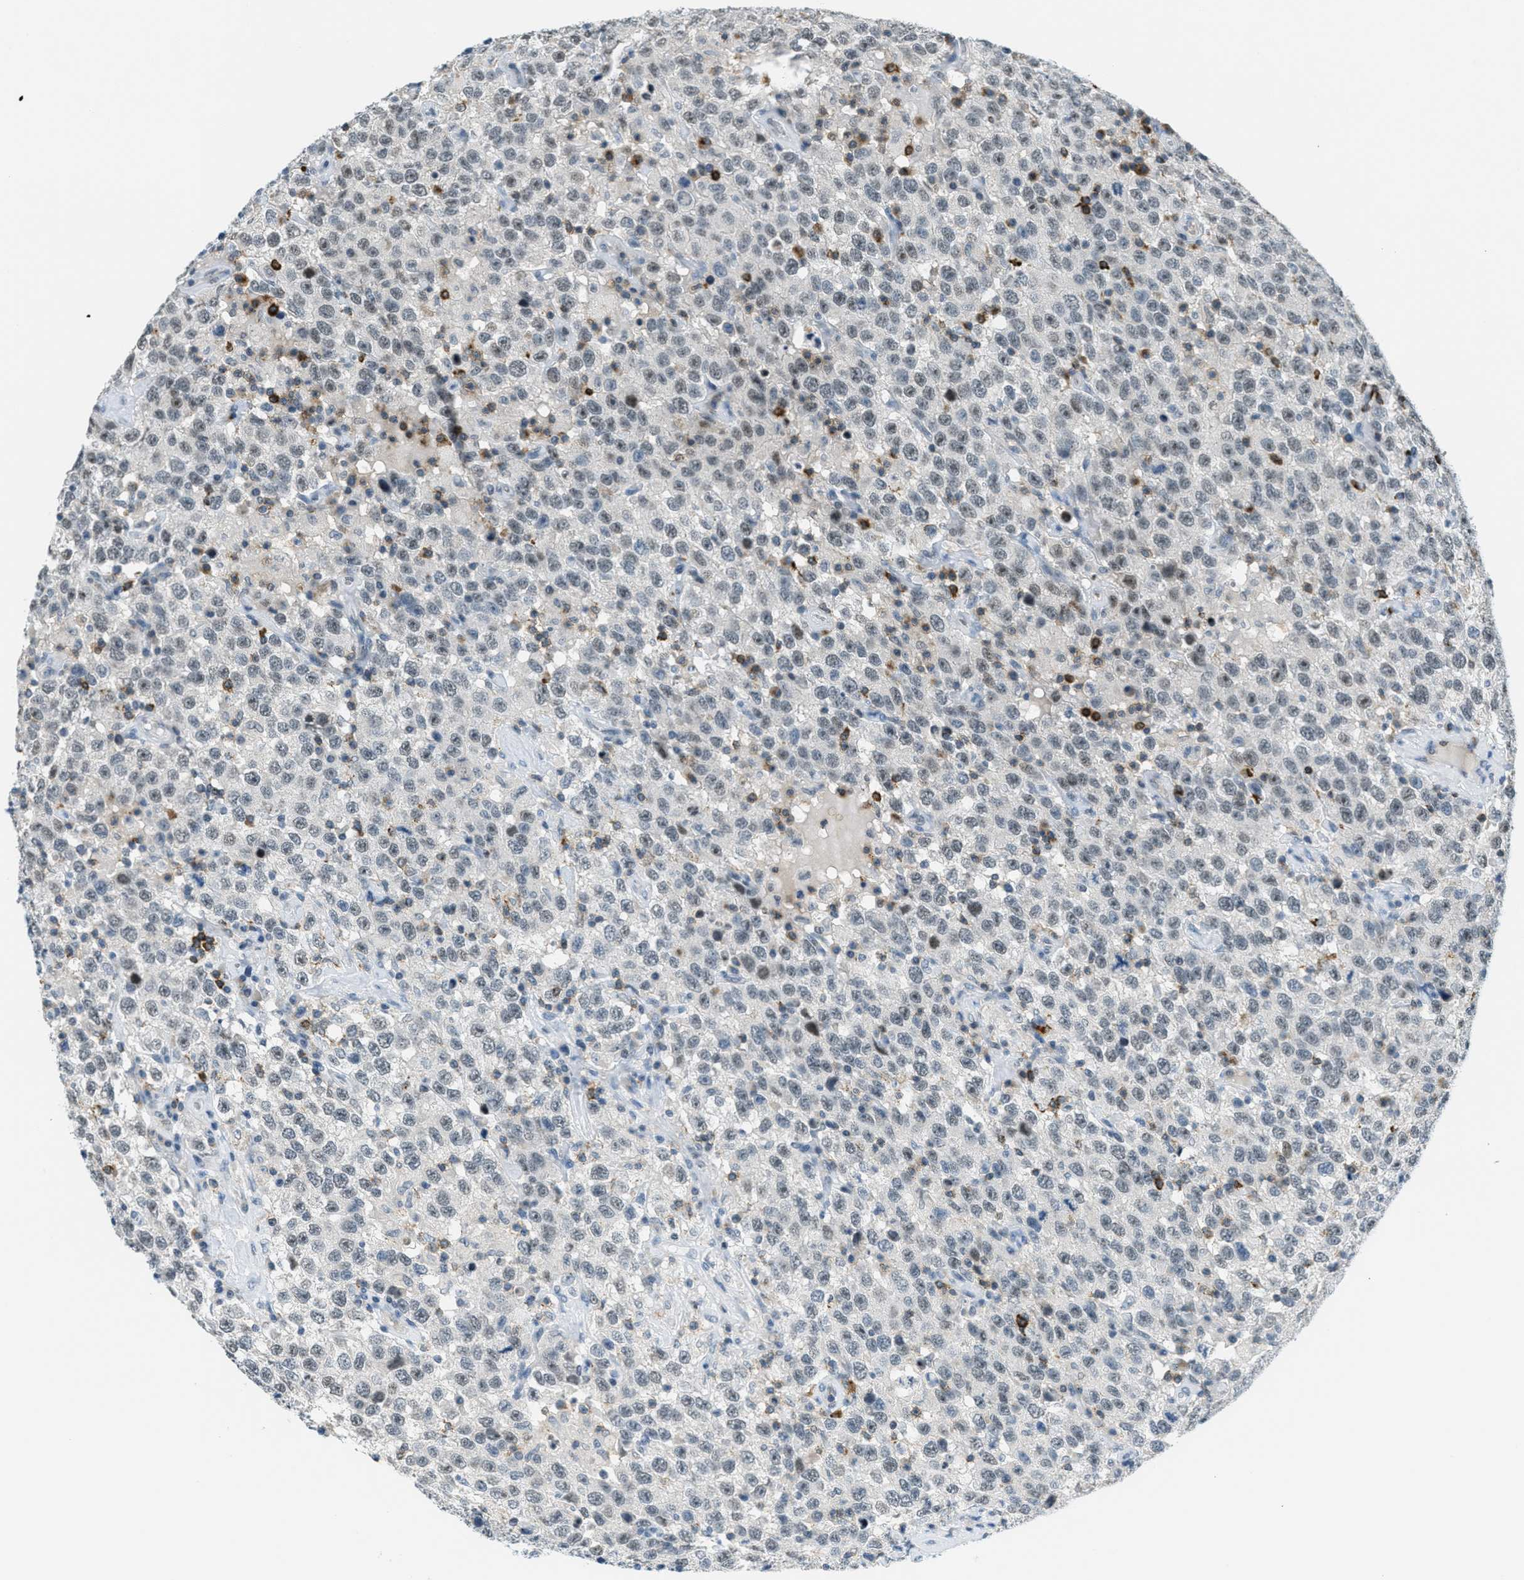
{"staining": {"intensity": "weak", "quantity": "<25%", "location": "nuclear"}, "tissue": "testis cancer", "cell_type": "Tumor cells", "image_type": "cancer", "snomed": [{"axis": "morphology", "description": "Seminoma, NOS"}, {"axis": "topography", "description": "Testis"}], "caption": "Histopathology image shows no protein positivity in tumor cells of seminoma (testis) tissue.", "gene": "FYN", "patient": {"sex": "male", "age": 41}}